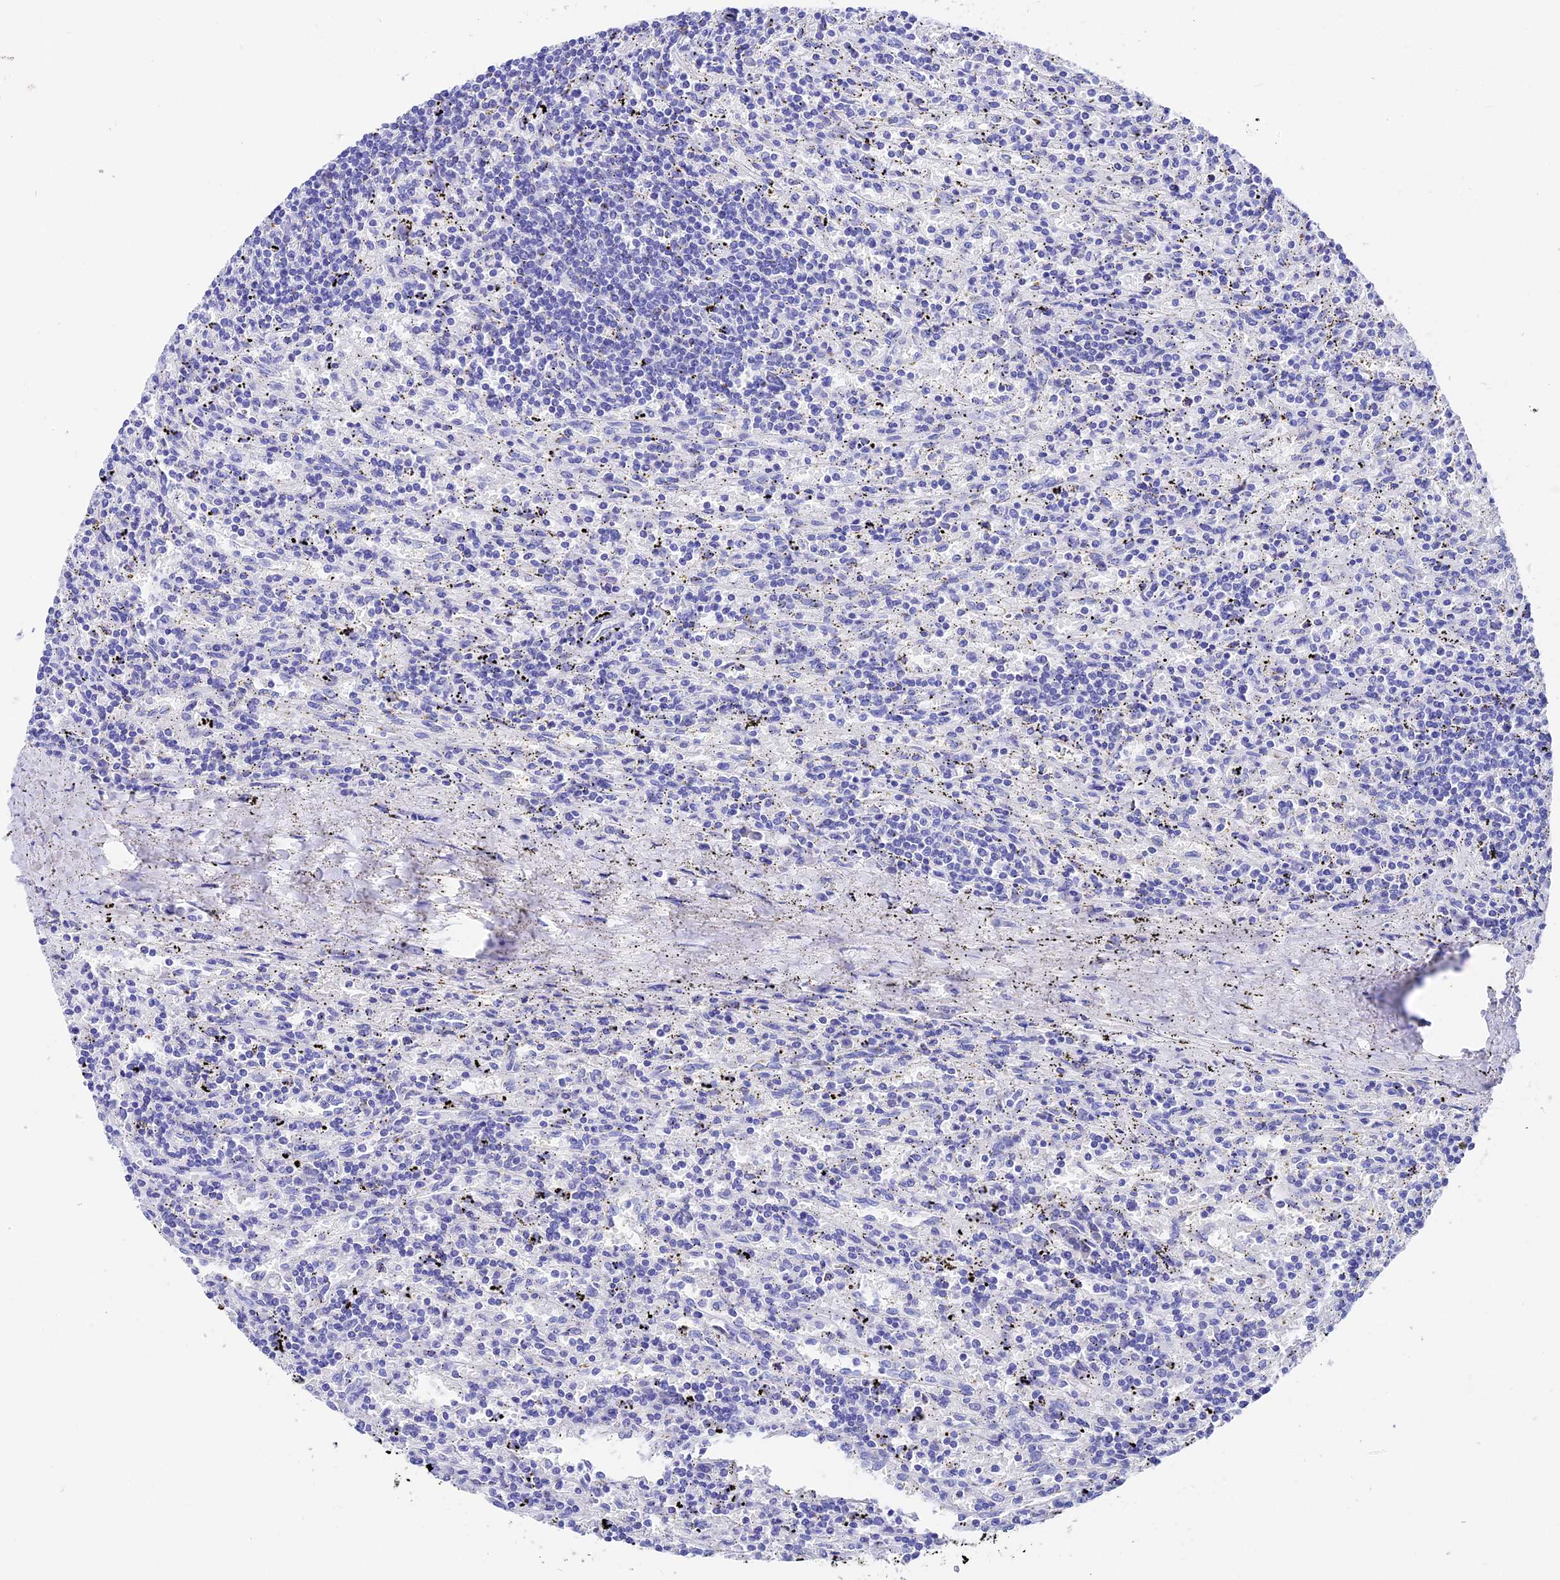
{"staining": {"intensity": "negative", "quantity": "none", "location": "none"}, "tissue": "lymphoma", "cell_type": "Tumor cells", "image_type": "cancer", "snomed": [{"axis": "morphology", "description": "Malignant lymphoma, non-Hodgkin's type, Low grade"}, {"axis": "topography", "description": "Spleen"}], "caption": "This is a micrograph of IHC staining of low-grade malignant lymphoma, non-Hodgkin's type, which shows no expression in tumor cells.", "gene": "VPS33B", "patient": {"sex": "male", "age": 76}}